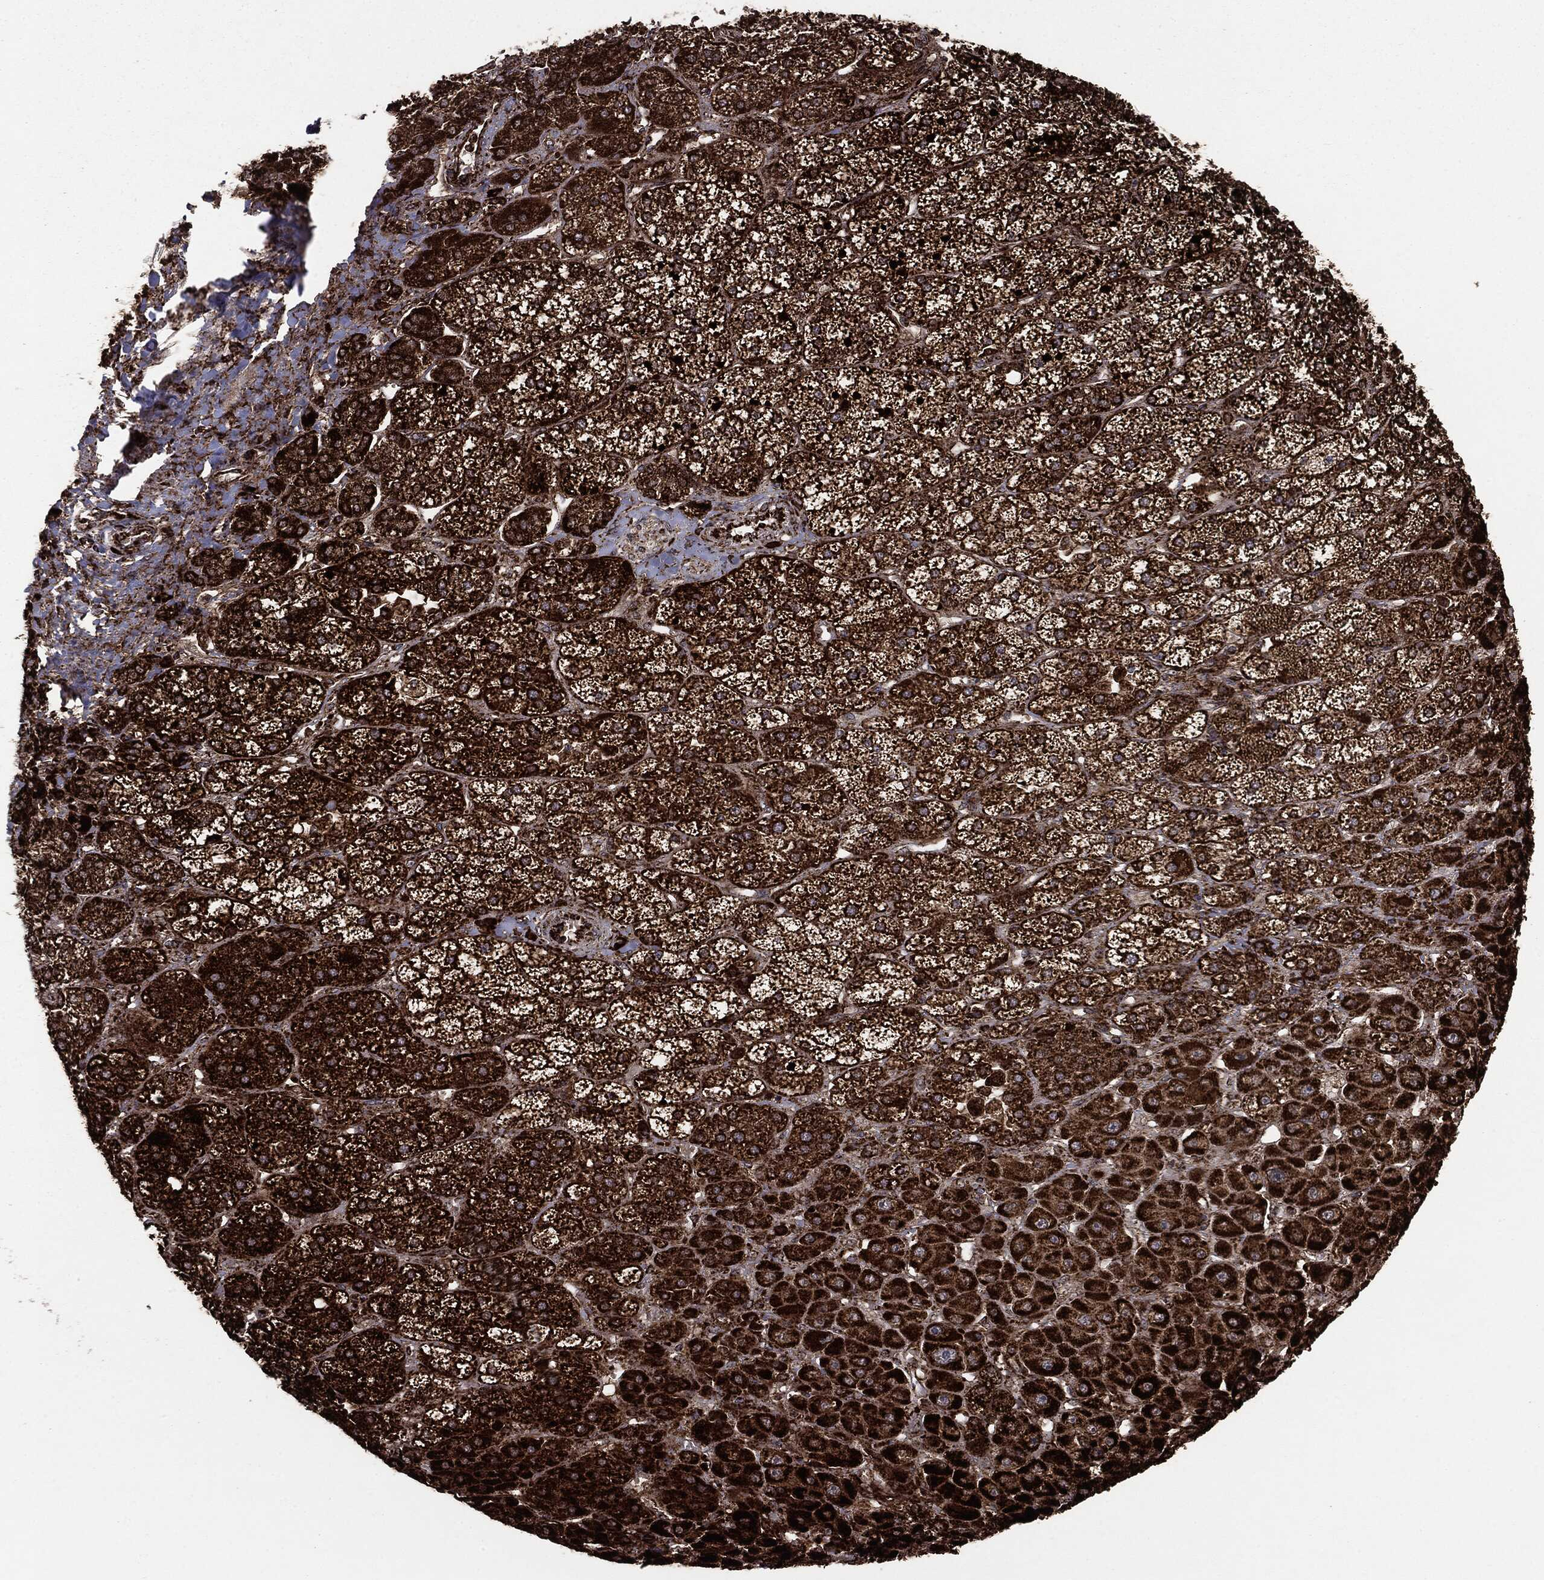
{"staining": {"intensity": "strong", "quantity": ">75%", "location": "cytoplasmic/membranous"}, "tissue": "adrenal gland", "cell_type": "Glandular cells", "image_type": "normal", "snomed": [{"axis": "morphology", "description": "Normal tissue, NOS"}, {"axis": "topography", "description": "Adrenal gland"}], "caption": "Normal adrenal gland demonstrates strong cytoplasmic/membranous staining in about >75% of glandular cells The staining was performed using DAB, with brown indicating positive protein expression. Nuclei are stained blue with hematoxylin..", "gene": "MAP2K1", "patient": {"sex": "male", "age": 70}}